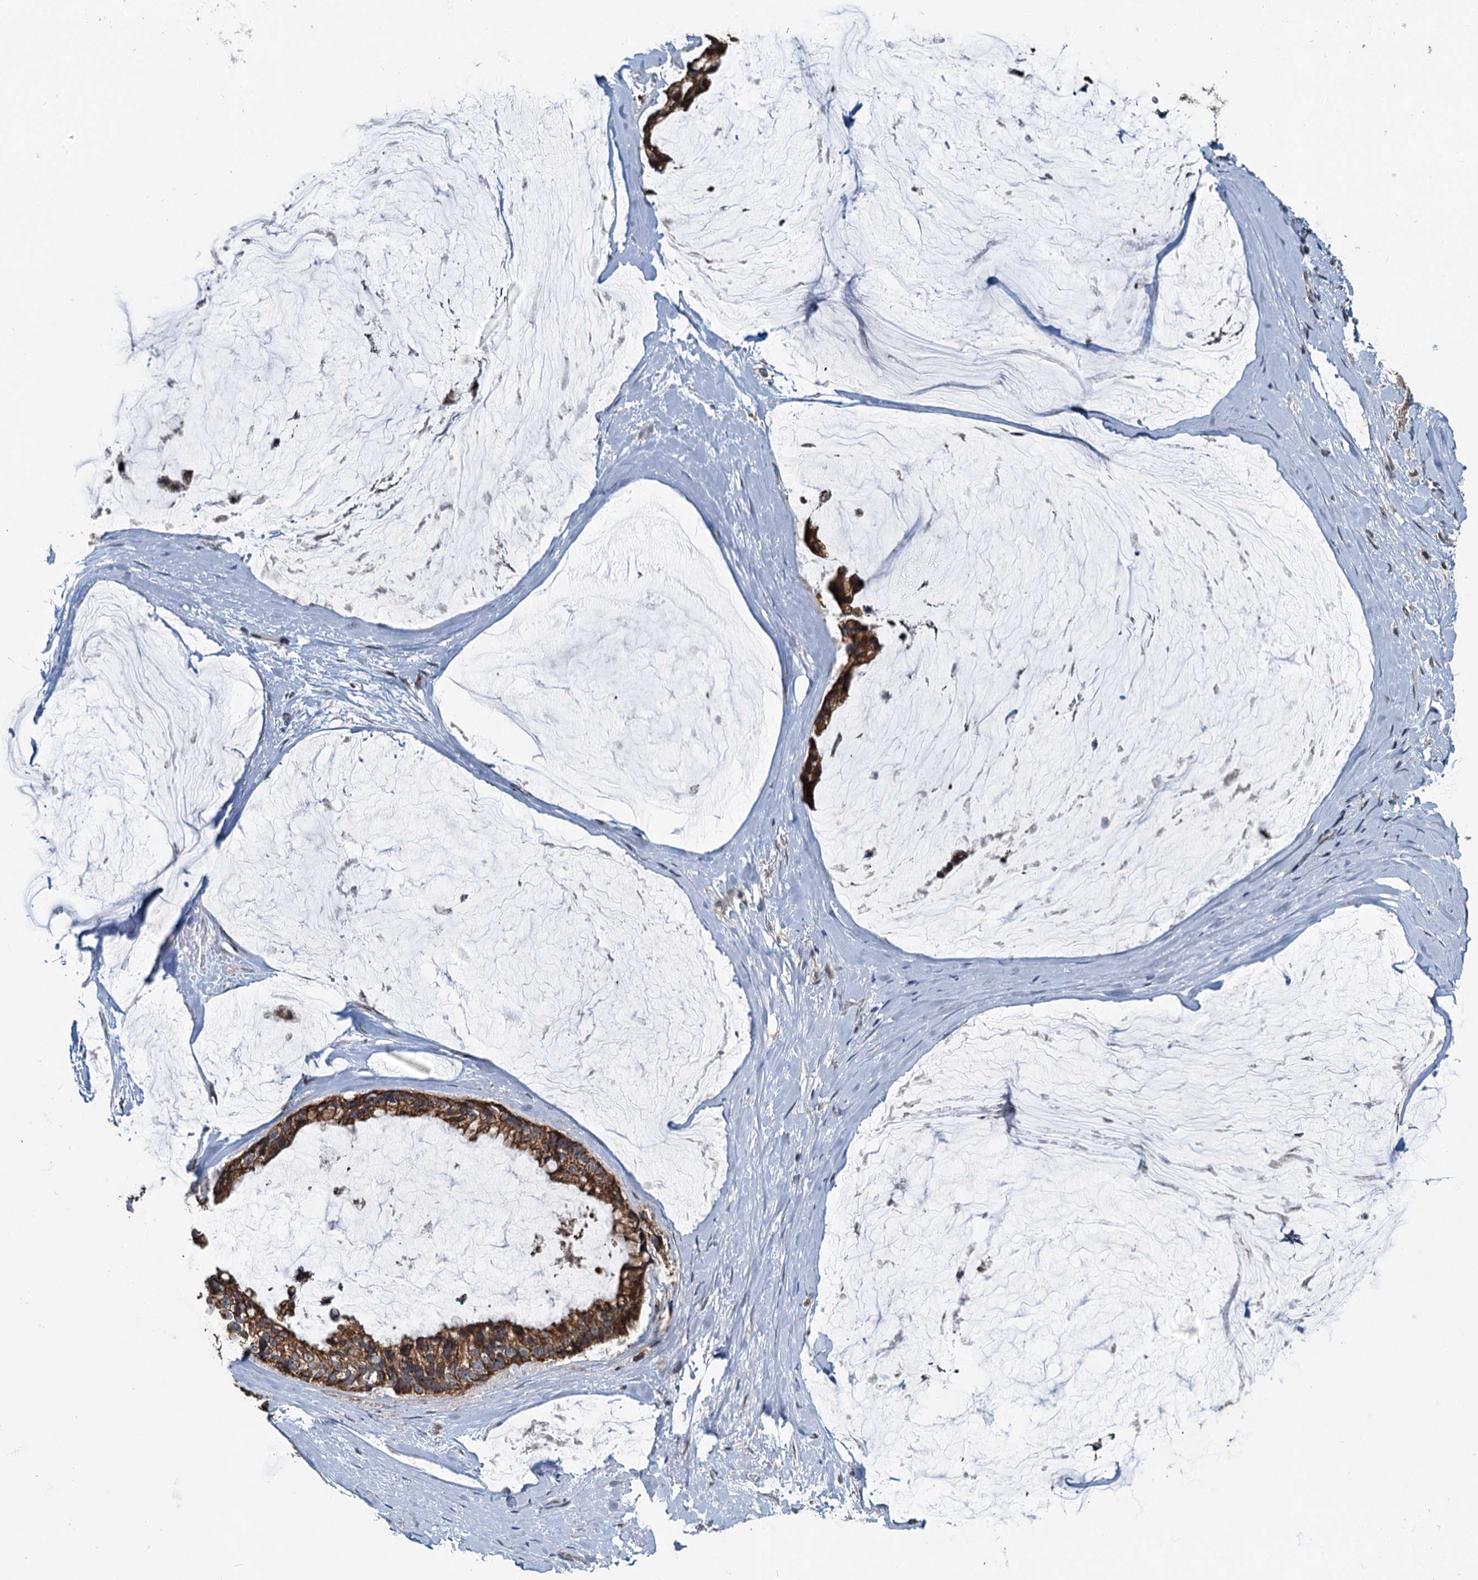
{"staining": {"intensity": "strong", "quantity": ">75%", "location": "cytoplasmic/membranous"}, "tissue": "ovarian cancer", "cell_type": "Tumor cells", "image_type": "cancer", "snomed": [{"axis": "morphology", "description": "Cystadenocarcinoma, mucinous, NOS"}, {"axis": "topography", "description": "Ovary"}], "caption": "This photomicrograph shows immunohistochemistry staining of human ovarian cancer (mucinous cystadenocarcinoma), with high strong cytoplasmic/membranous staining in approximately >75% of tumor cells.", "gene": "RITA1", "patient": {"sex": "female", "age": 39}}